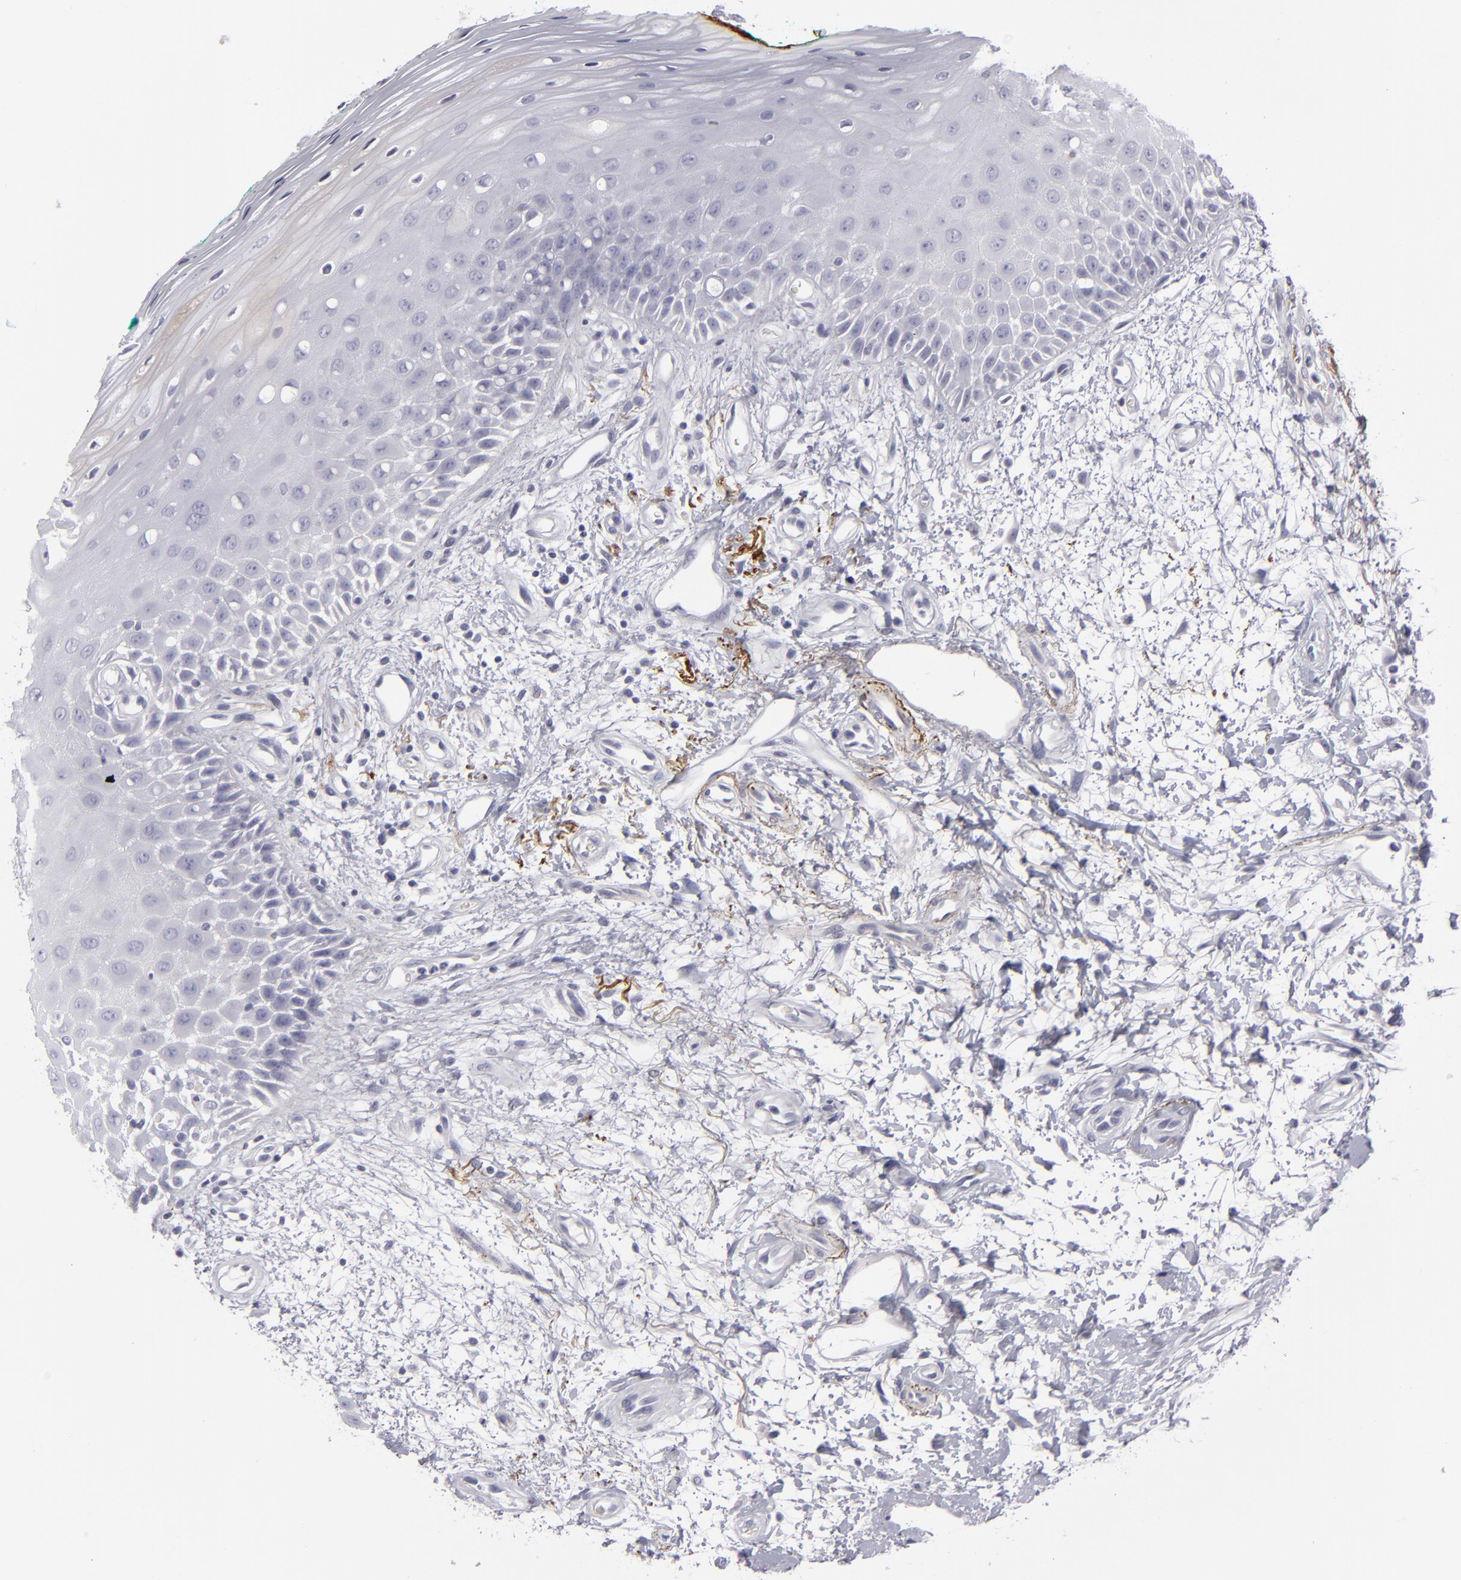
{"staining": {"intensity": "negative", "quantity": "none", "location": "none"}, "tissue": "oral mucosa", "cell_type": "Squamous epithelial cells", "image_type": "normal", "snomed": [{"axis": "morphology", "description": "Normal tissue, NOS"}, {"axis": "morphology", "description": "Squamous cell carcinoma, NOS"}, {"axis": "topography", "description": "Skeletal muscle"}, {"axis": "topography", "description": "Oral tissue"}, {"axis": "topography", "description": "Head-Neck"}], "caption": "Oral mucosa was stained to show a protein in brown. There is no significant positivity in squamous epithelial cells.", "gene": "C9", "patient": {"sex": "female", "age": 84}}